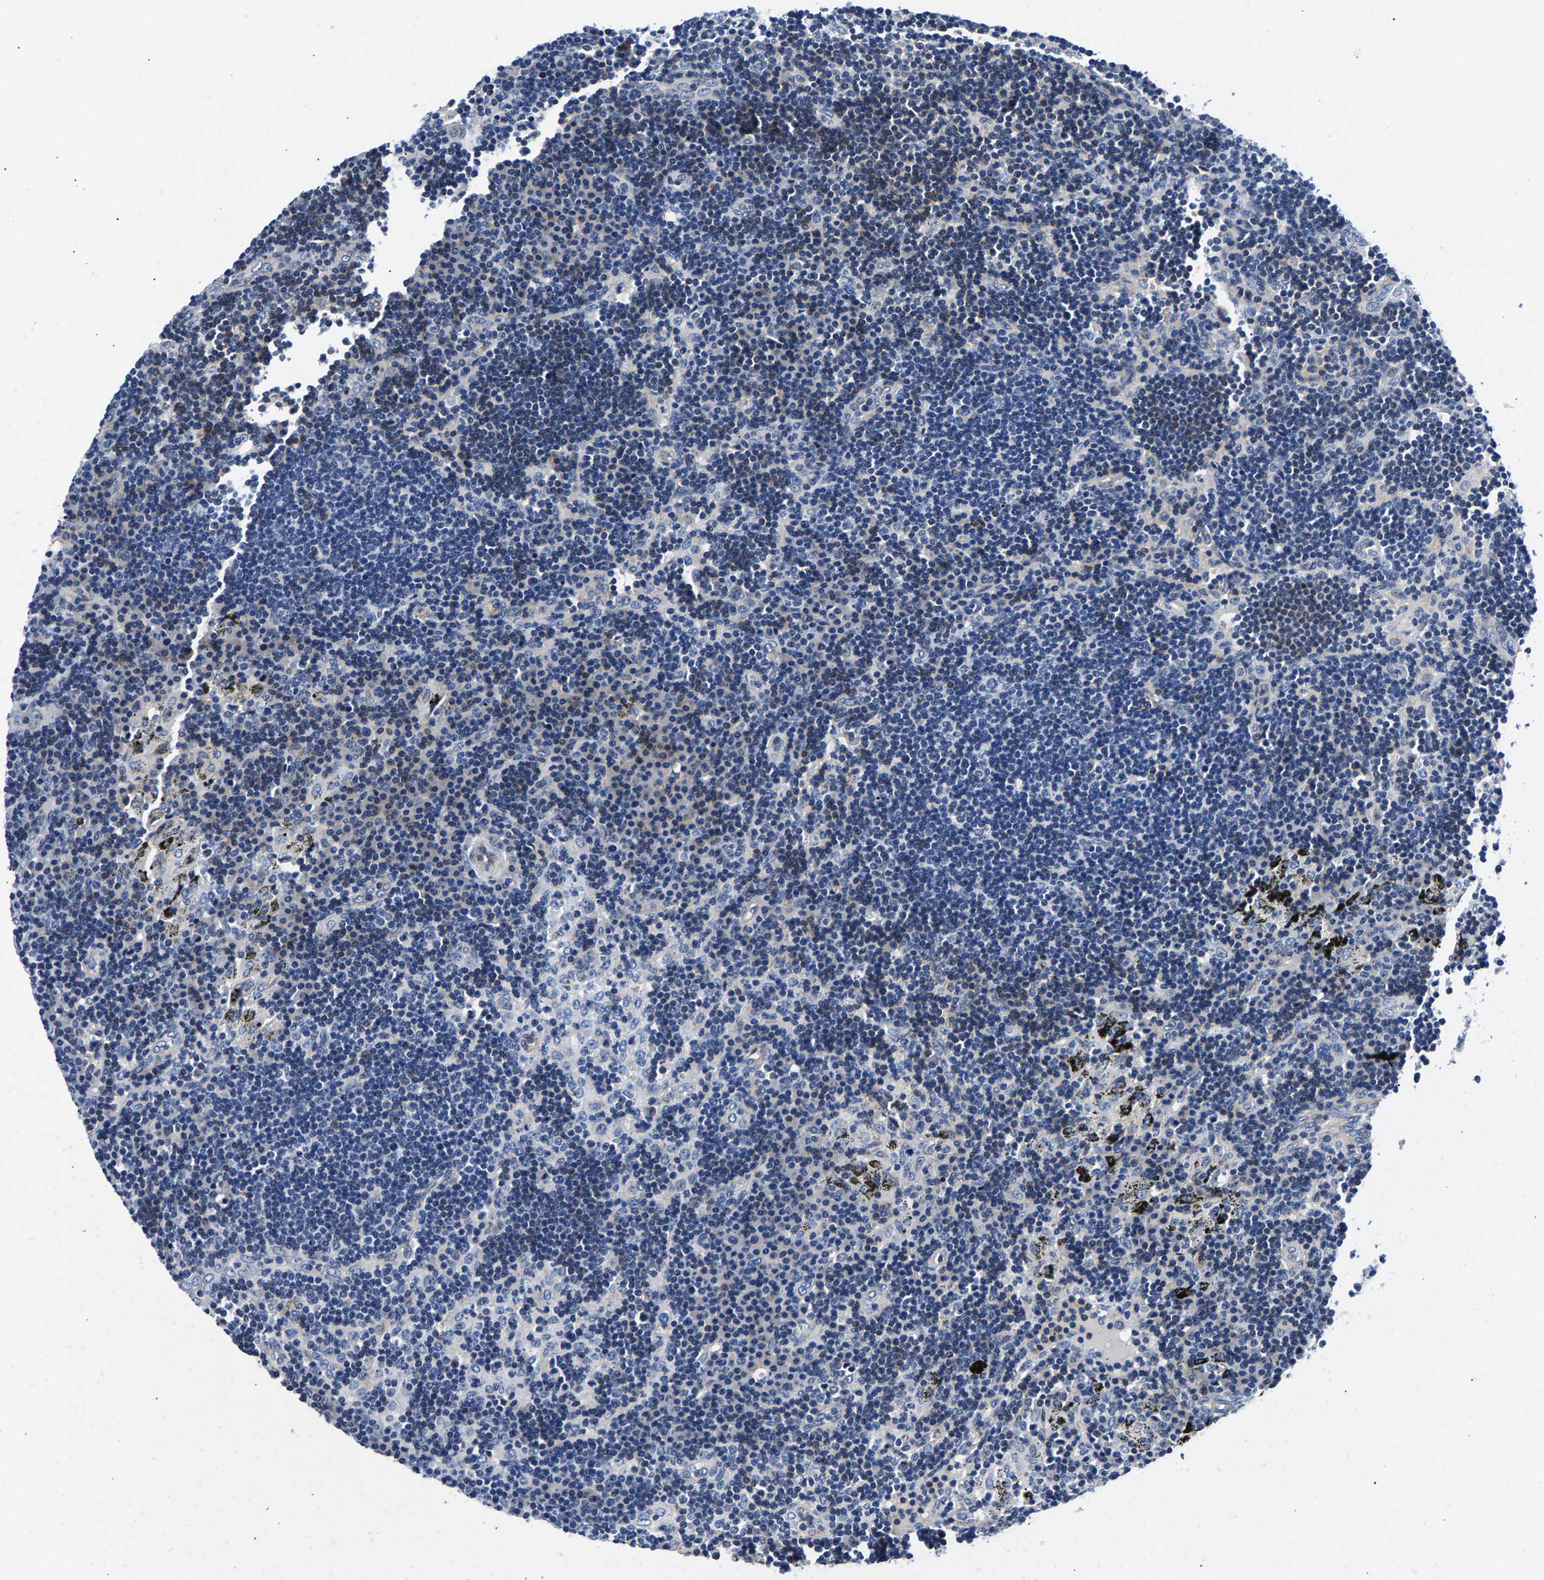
{"staining": {"intensity": "negative", "quantity": "none", "location": "none"}, "tissue": "lymph node", "cell_type": "Germinal center cells", "image_type": "normal", "snomed": [{"axis": "morphology", "description": "Normal tissue, NOS"}, {"axis": "morphology", "description": "Squamous cell carcinoma, metastatic, NOS"}, {"axis": "topography", "description": "Lymph node"}], "caption": "Immunohistochemistry micrograph of normal lymph node: lymph node stained with DAB (3,3'-diaminobenzidine) displays no significant protein positivity in germinal center cells.", "gene": "P2RY4", "patient": {"sex": "female", "age": 53}}